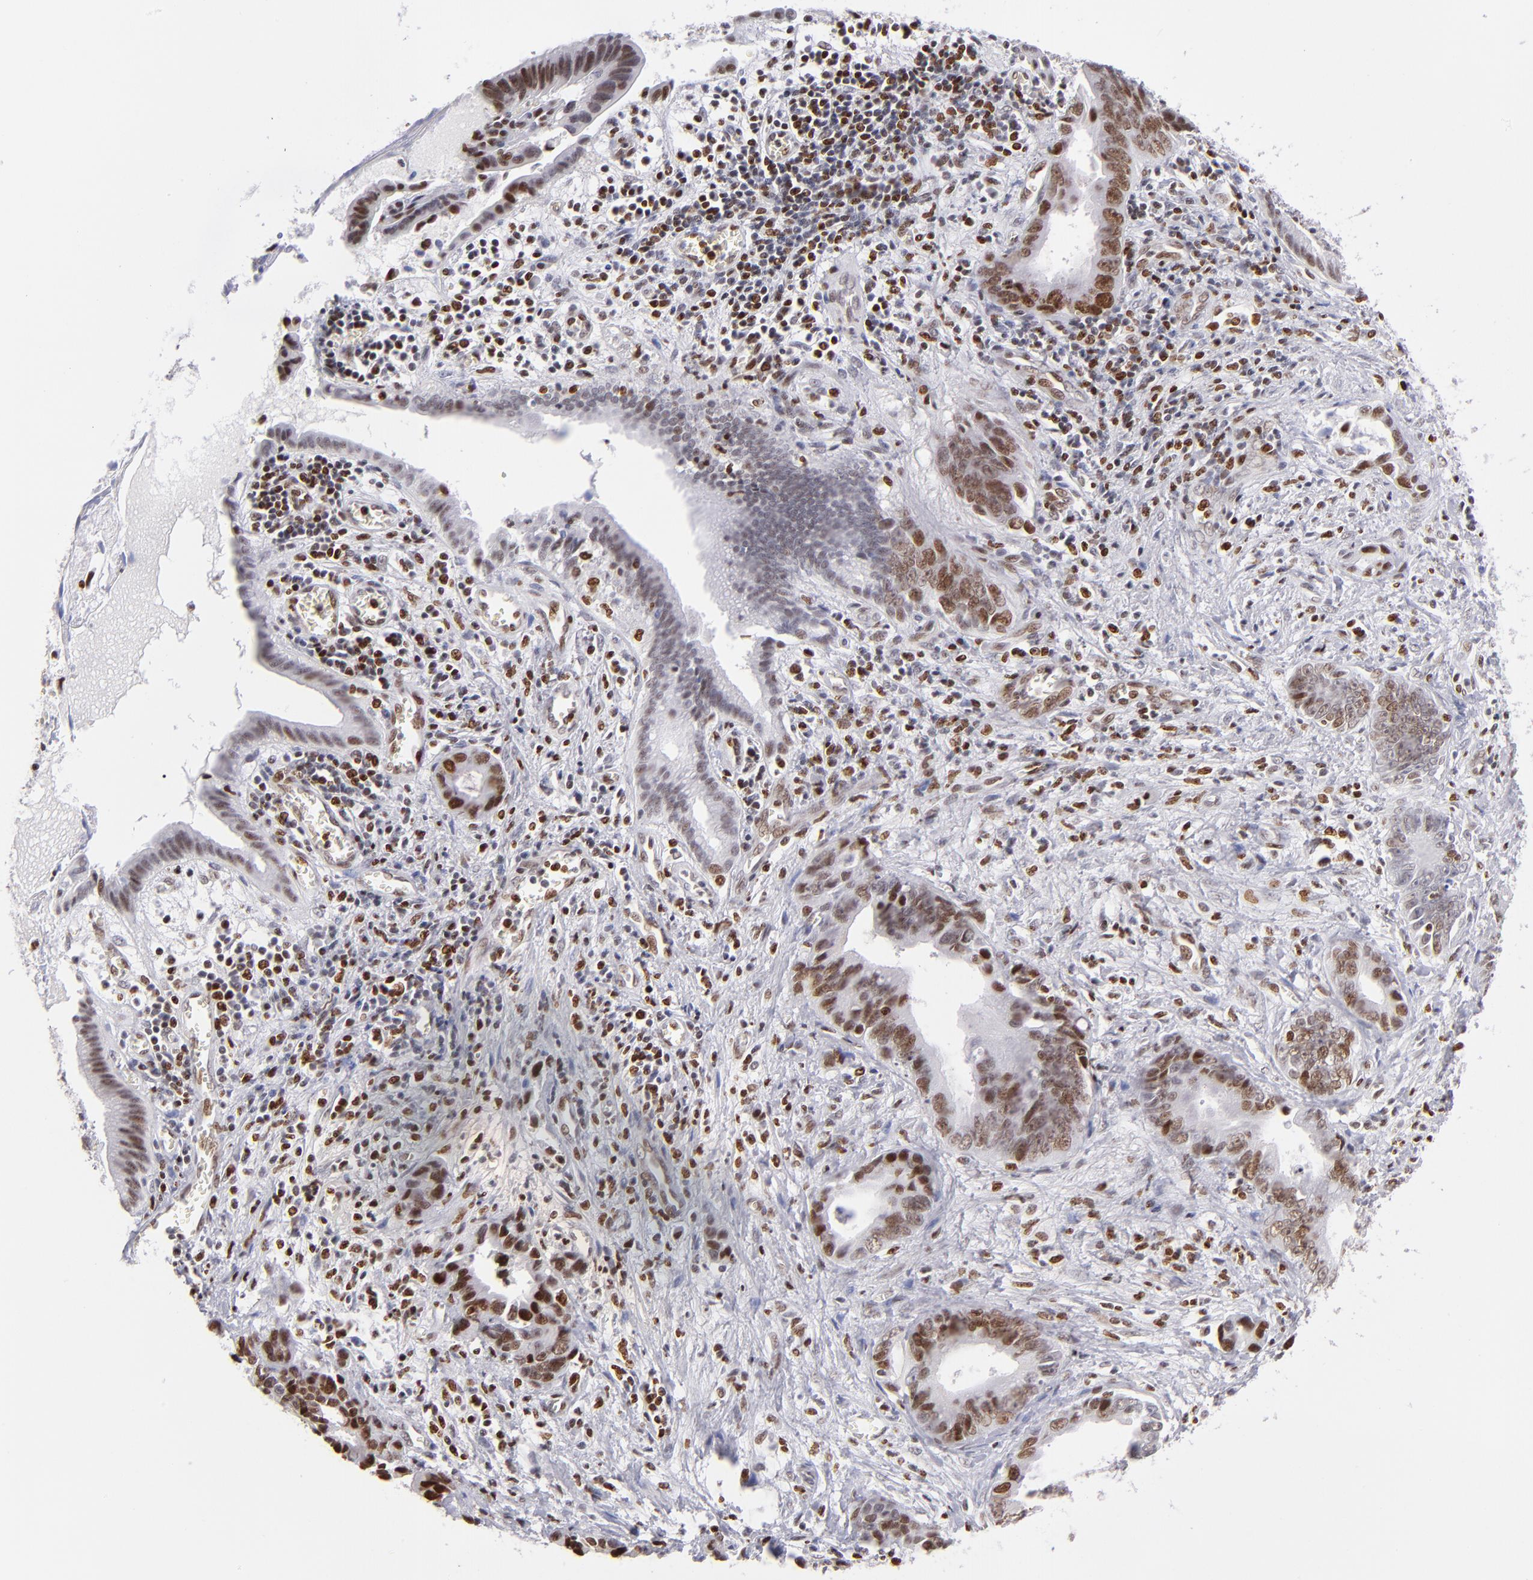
{"staining": {"intensity": "strong", "quantity": ">75%", "location": "nuclear"}, "tissue": "liver cancer", "cell_type": "Tumor cells", "image_type": "cancer", "snomed": [{"axis": "morphology", "description": "Cholangiocarcinoma"}, {"axis": "topography", "description": "Liver"}], "caption": "Brown immunohistochemical staining in liver cholangiocarcinoma displays strong nuclear positivity in about >75% of tumor cells.", "gene": "POLA1", "patient": {"sex": "female", "age": 55}}